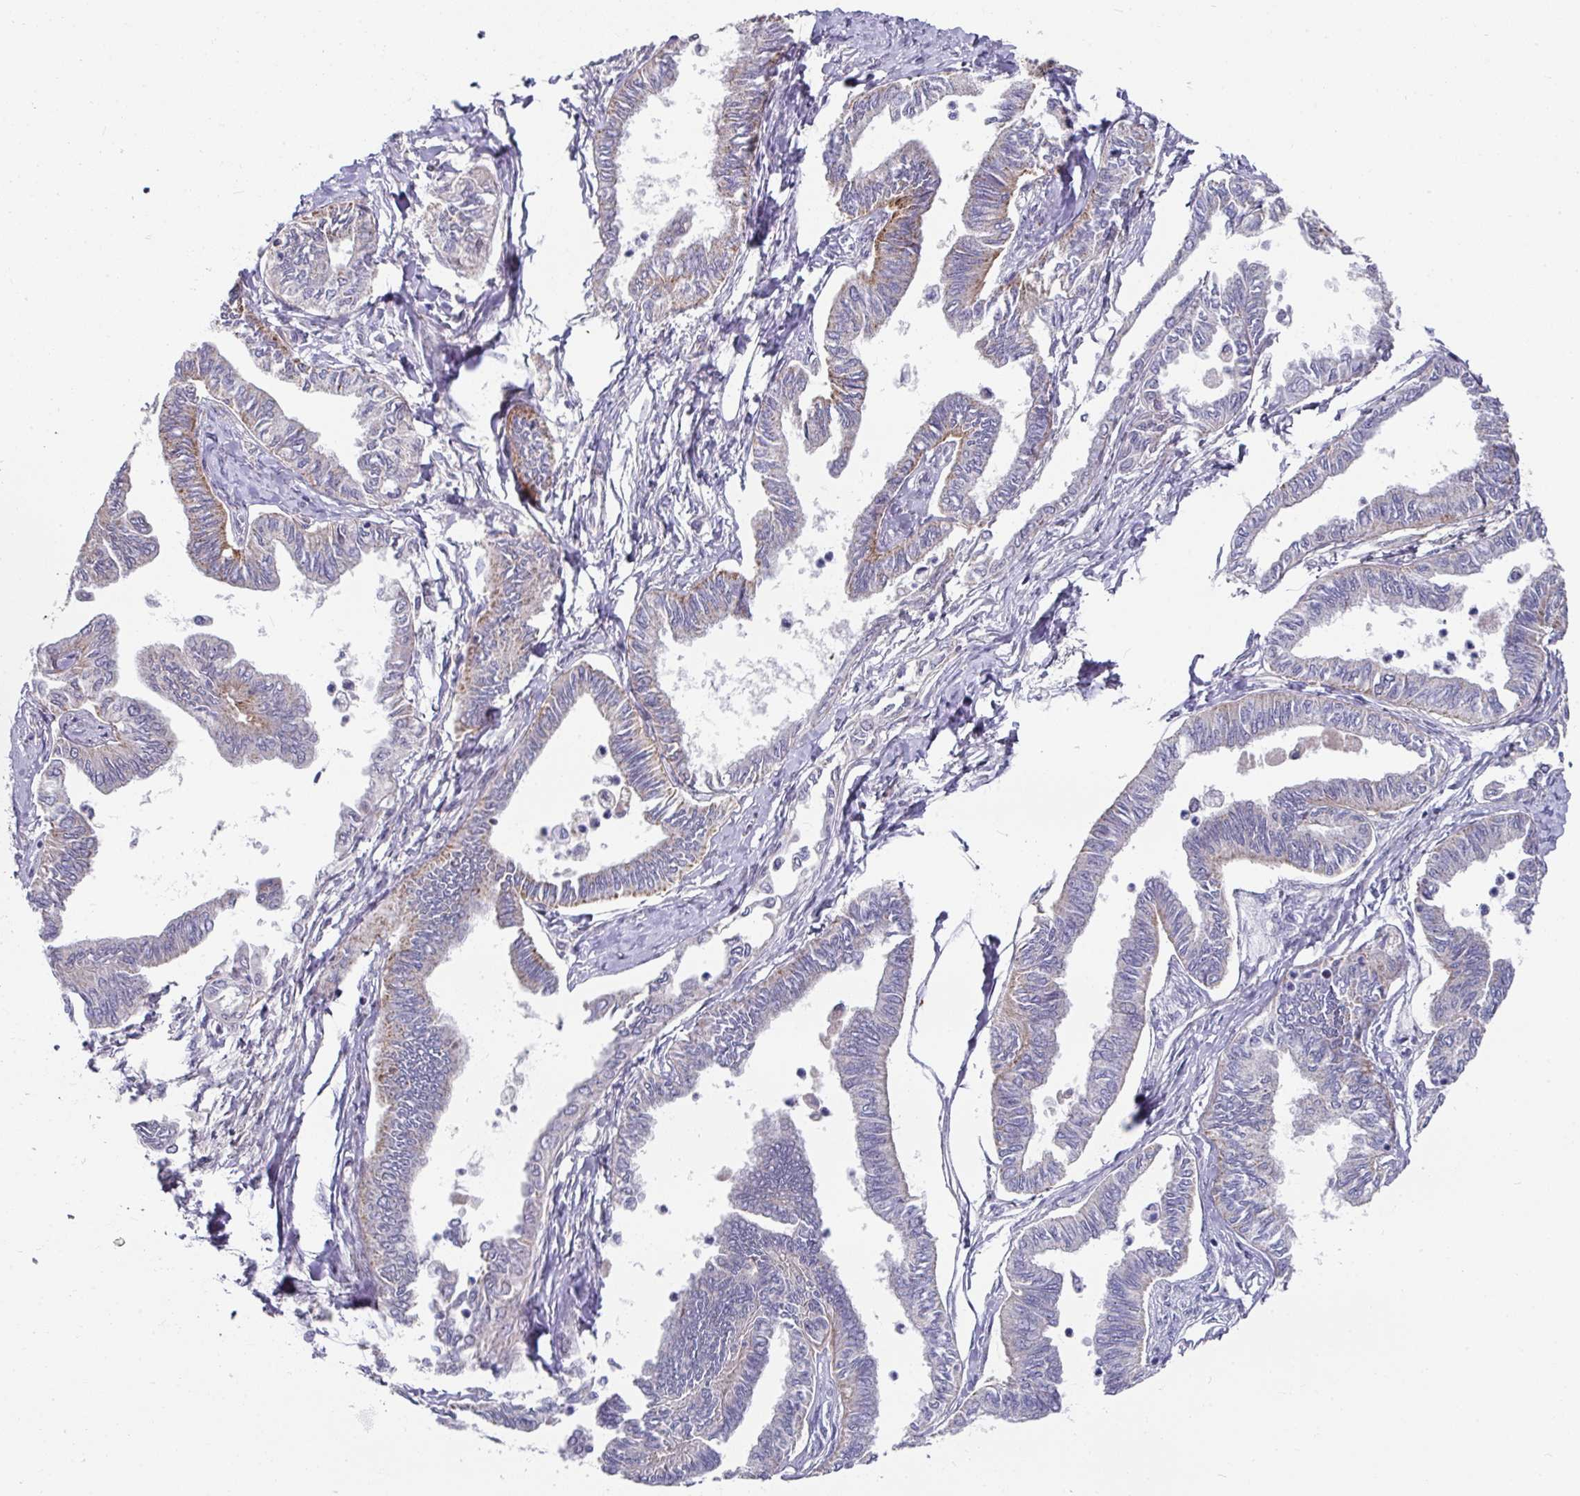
{"staining": {"intensity": "negative", "quantity": "none", "location": "none"}, "tissue": "ovarian cancer", "cell_type": "Tumor cells", "image_type": "cancer", "snomed": [{"axis": "morphology", "description": "Carcinoma, endometroid"}, {"axis": "topography", "description": "Ovary"}], "caption": "An image of ovarian endometroid carcinoma stained for a protein reveals no brown staining in tumor cells.", "gene": "CBX7", "patient": {"sex": "female", "age": 70}}